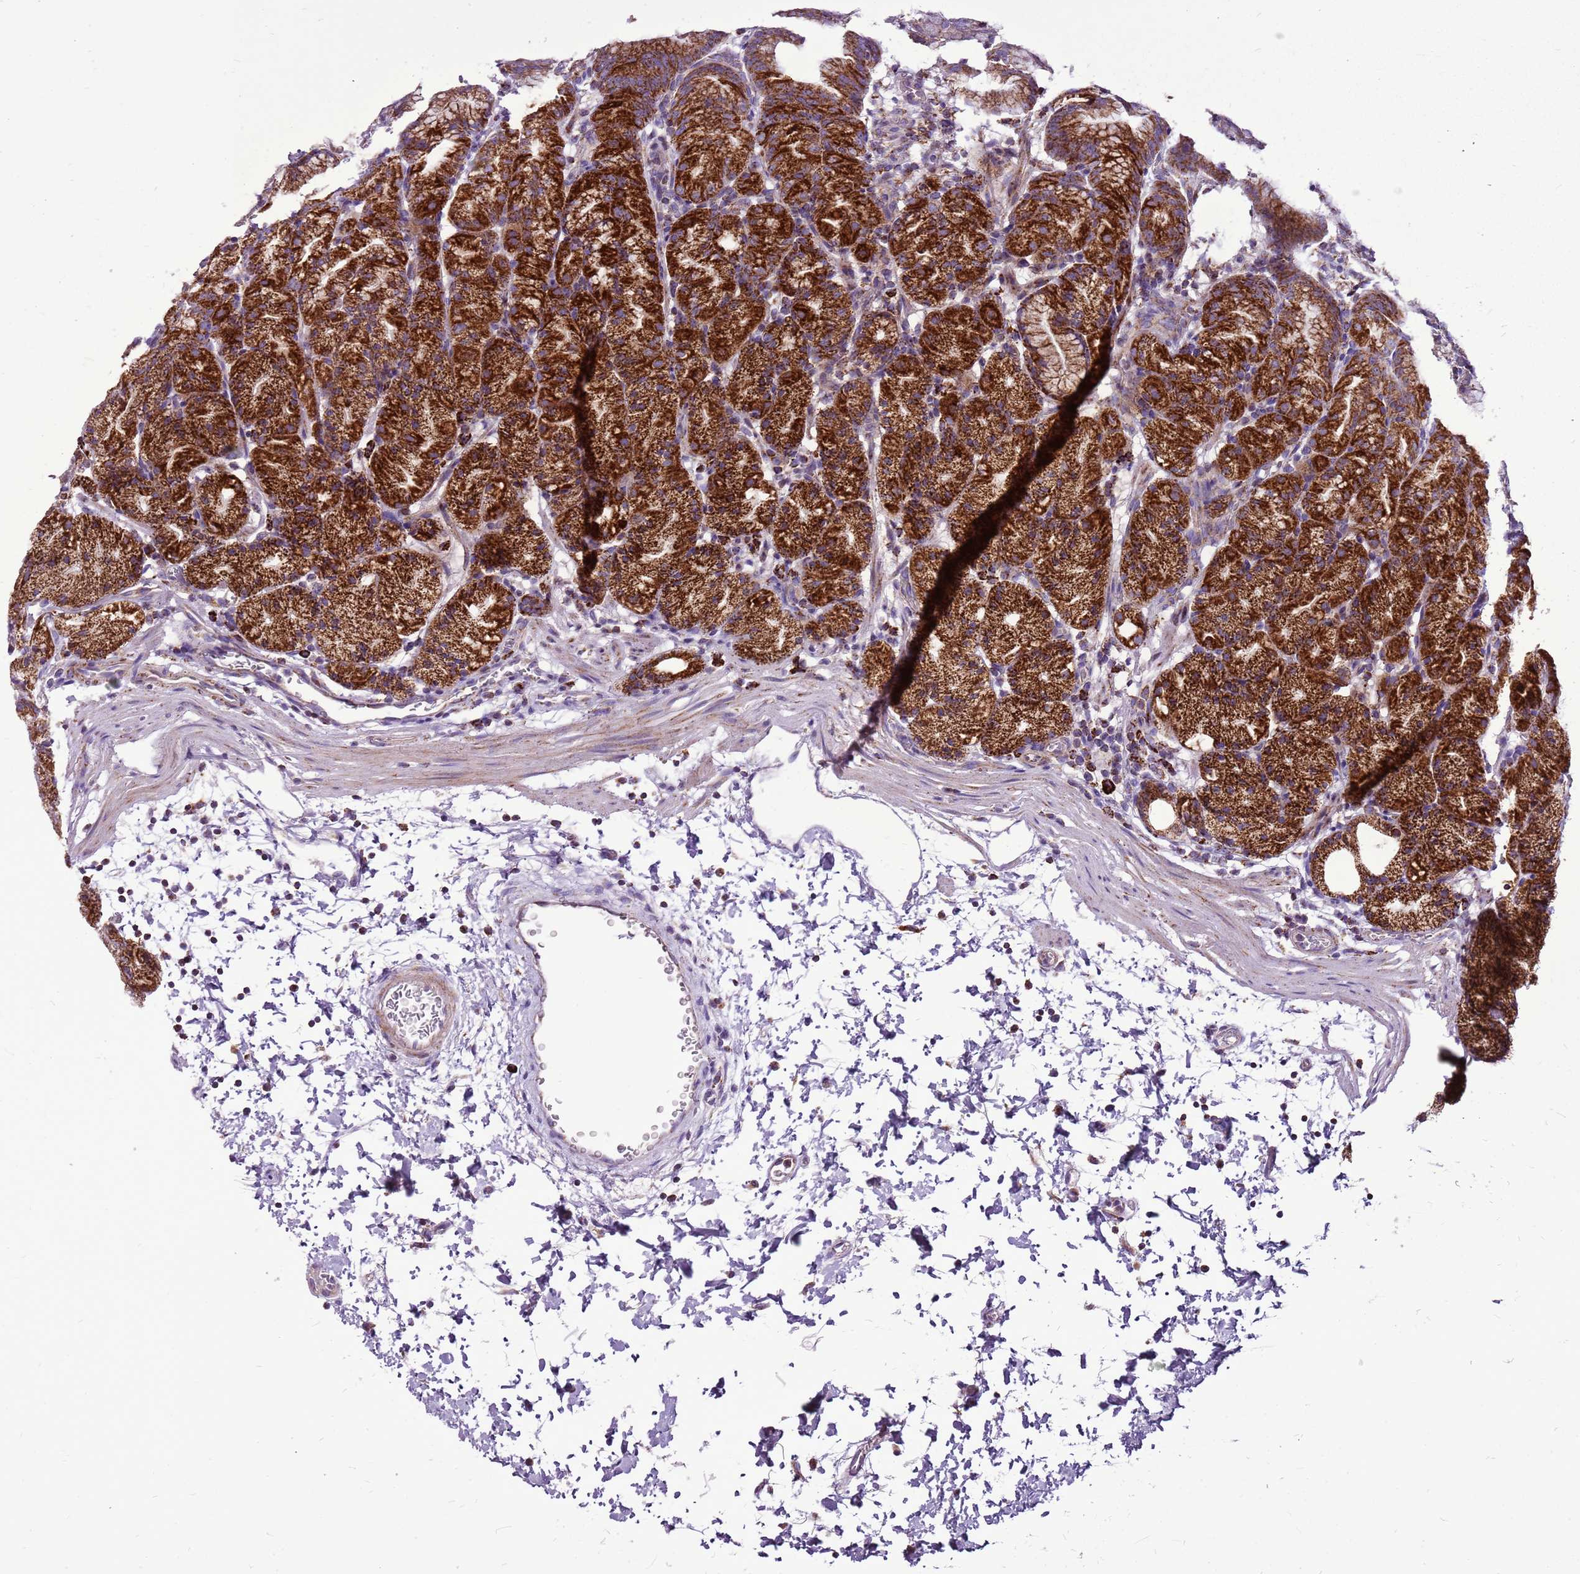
{"staining": {"intensity": "strong", "quantity": ">75%", "location": "cytoplasmic/membranous"}, "tissue": "stomach", "cell_type": "Glandular cells", "image_type": "normal", "snomed": [{"axis": "morphology", "description": "Normal tissue, NOS"}, {"axis": "topography", "description": "Stomach, upper"}], "caption": "Protein expression analysis of unremarkable human stomach reveals strong cytoplasmic/membranous expression in about >75% of glandular cells.", "gene": "GCDH", "patient": {"sex": "male", "age": 48}}